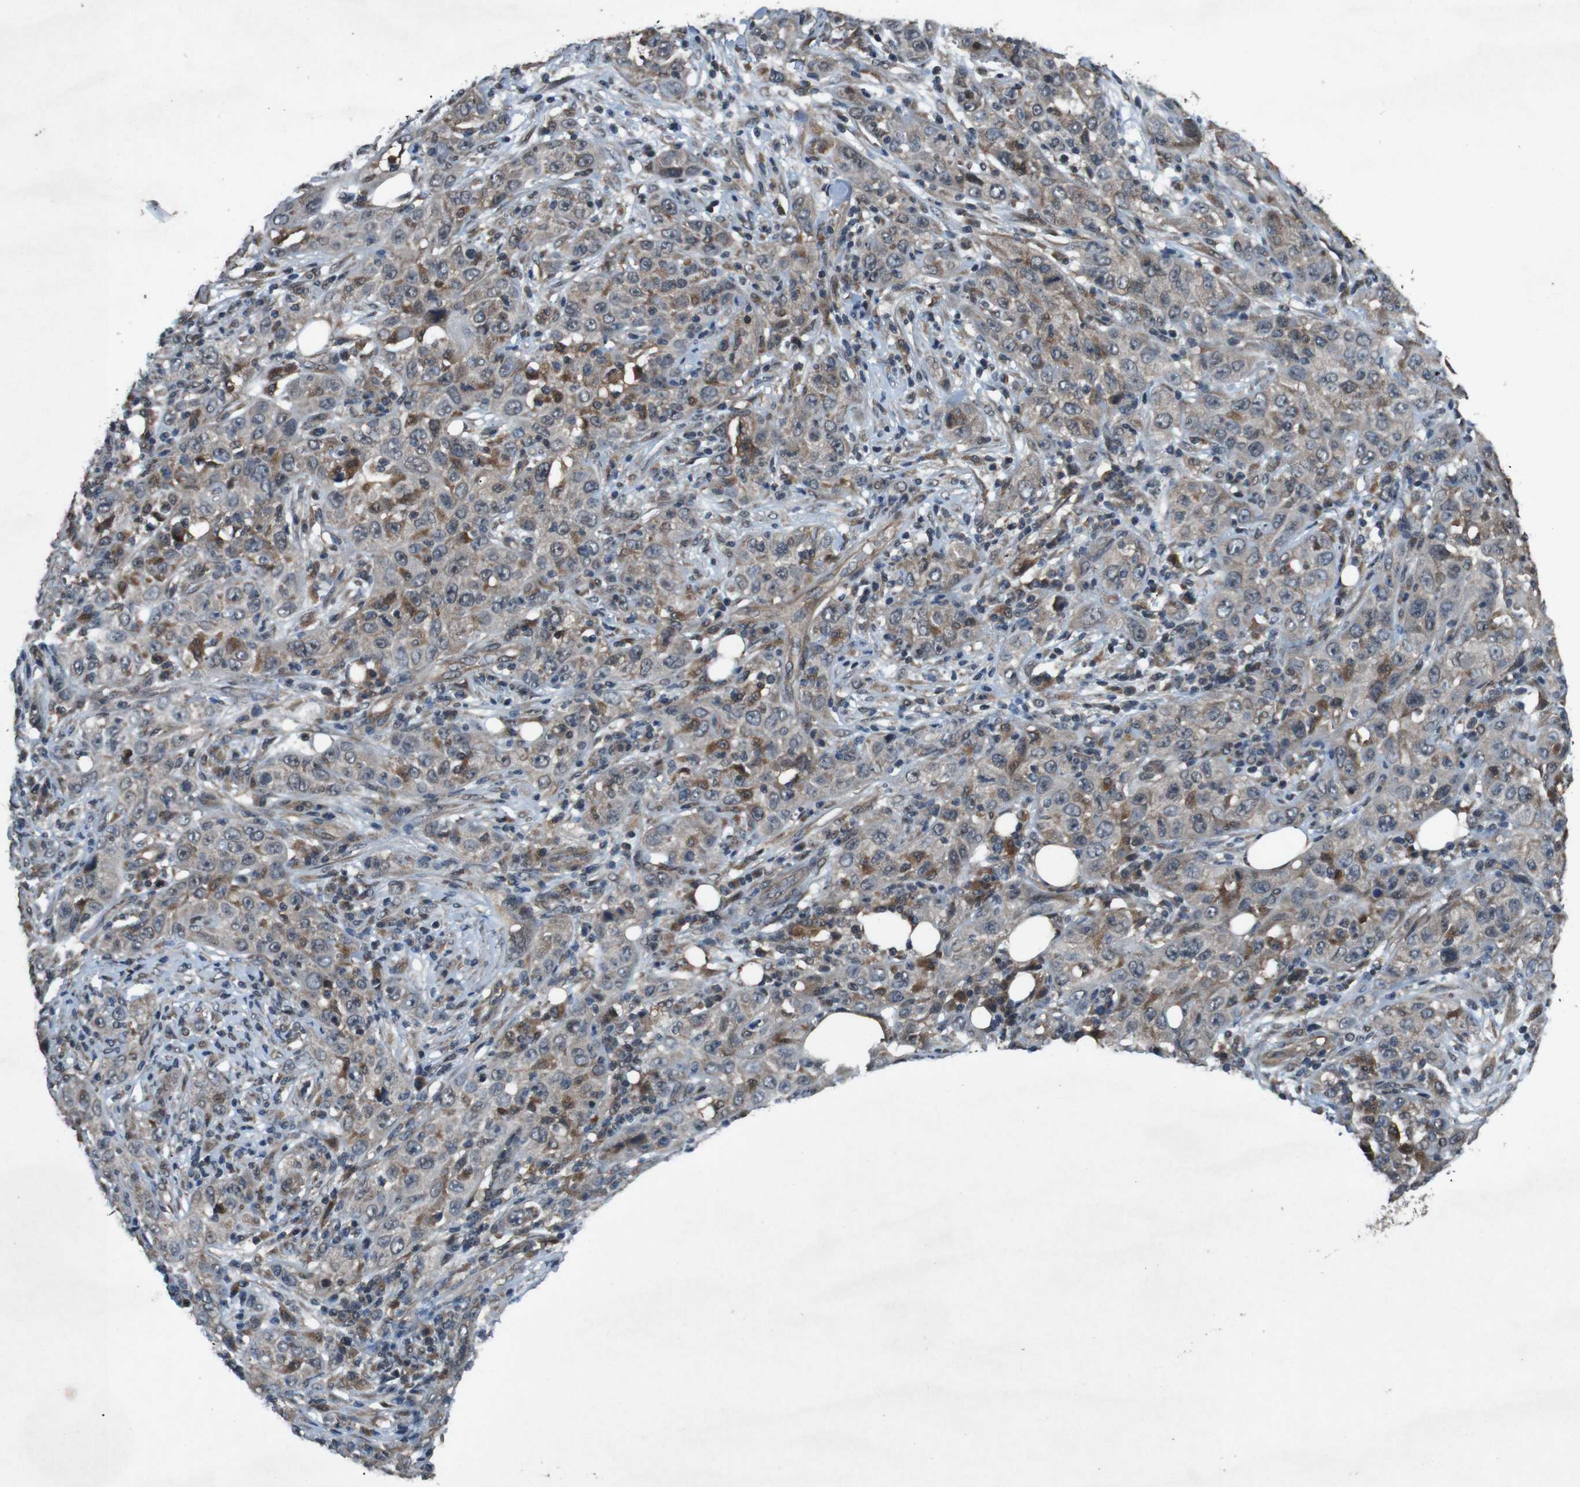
{"staining": {"intensity": "negative", "quantity": "none", "location": "none"}, "tissue": "skin cancer", "cell_type": "Tumor cells", "image_type": "cancer", "snomed": [{"axis": "morphology", "description": "Squamous cell carcinoma, NOS"}, {"axis": "topography", "description": "Skin"}], "caption": "Immunohistochemistry (IHC) micrograph of neoplastic tissue: human skin squamous cell carcinoma stained with DAB (3,3'-diaminobenzidine) exhibits no significant protein expression in tumor cells.", "gene": "SOCS1", "patient": {"sex": "female", "age": 88}}